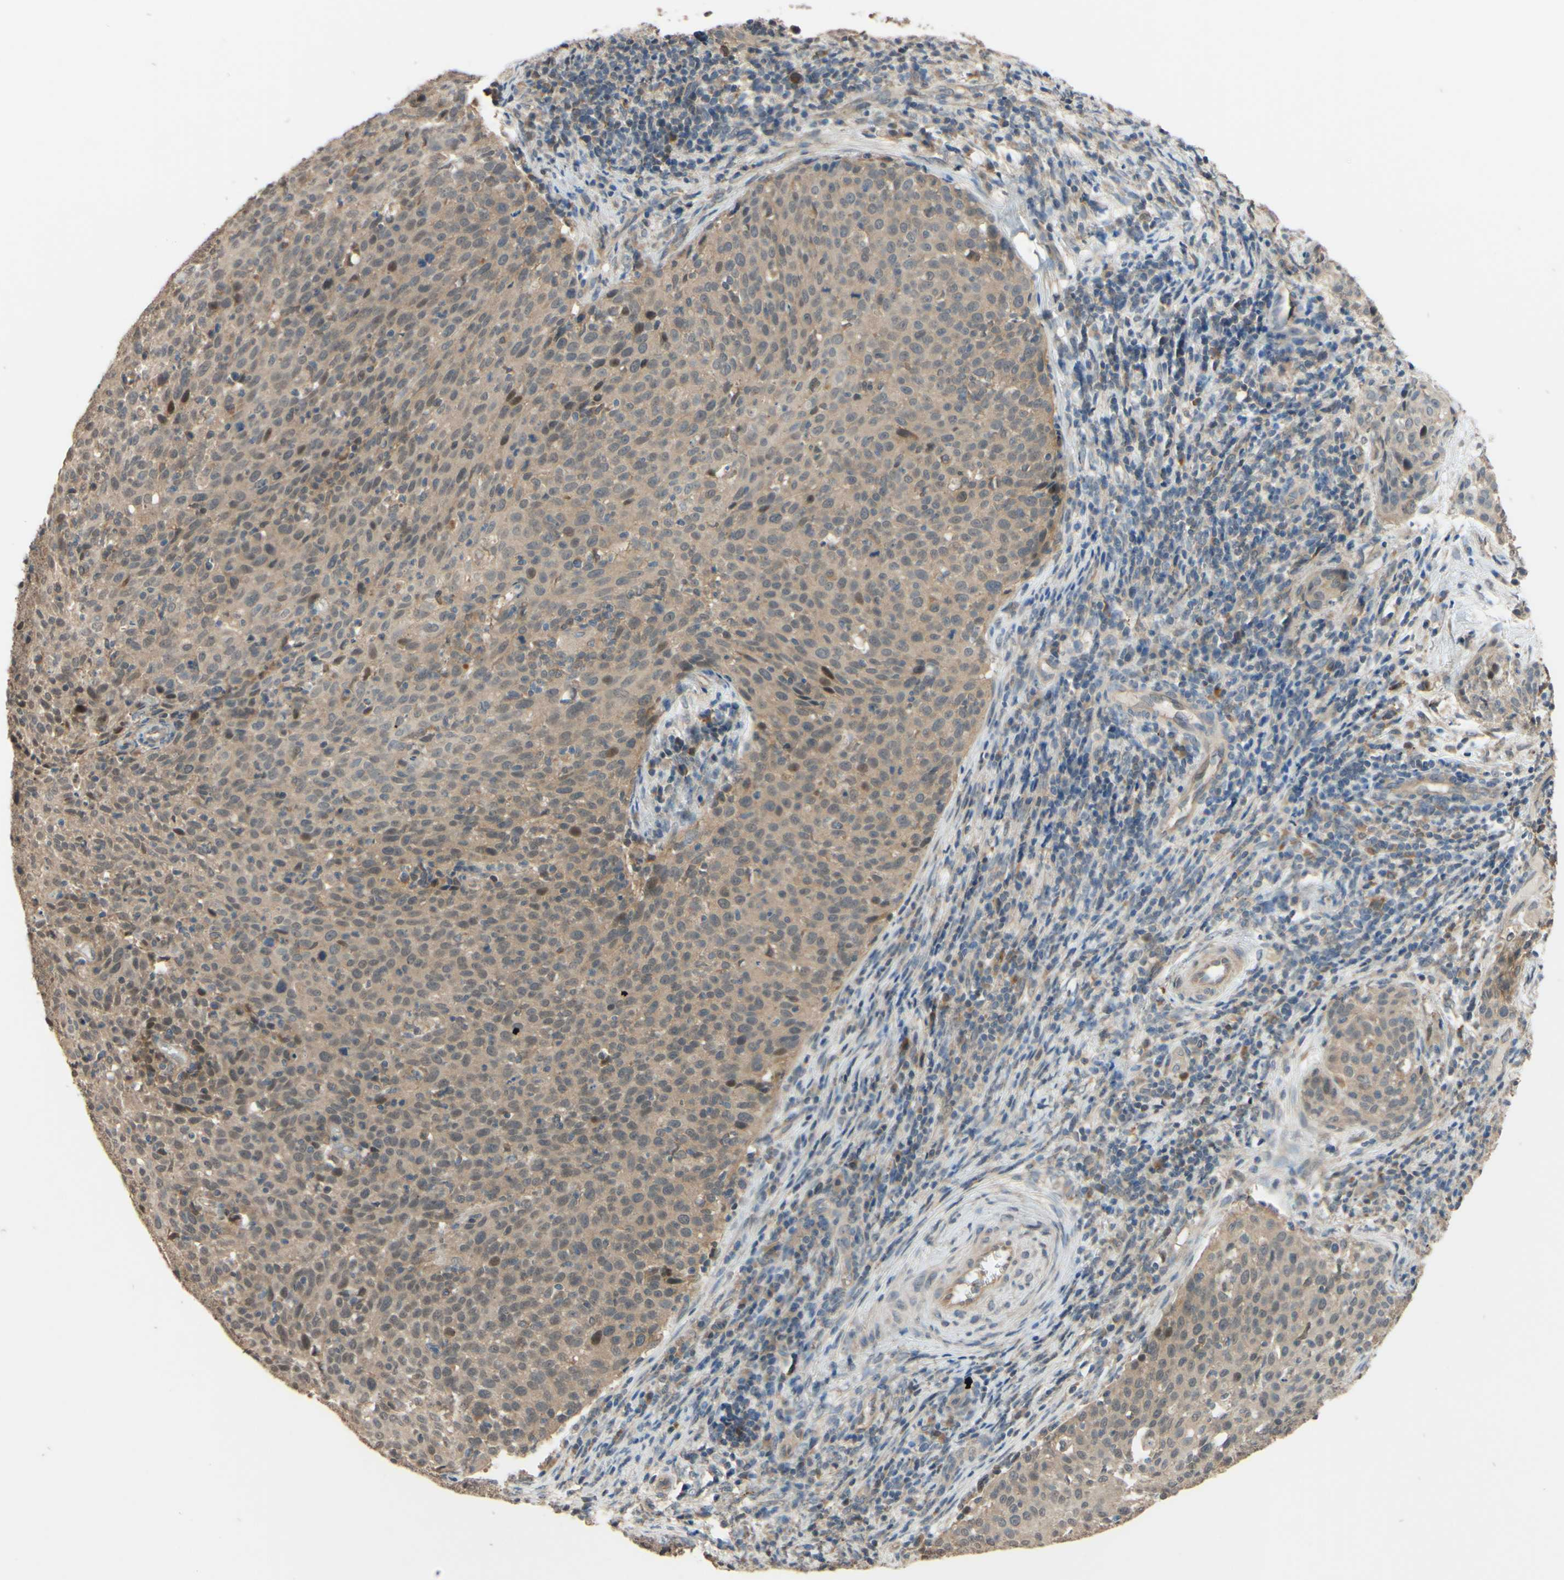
{"staining": {"intensity": "weak", "quantity": ">75%", "location": "cytoplasmic/membranous,nuclear"}, "tissue": "cervical cancer", "cell_type": "Tumor cells", "image_type": "cancer", "snomed": [{"axis": "morphology", "description": "Squamous cell carcinoma, NOS"}, {"axis": "topography", "description": "Cervix"}], "caption": "Tumor cells display low levels of weak cytoplasmic/membranous and nuclear expression in approximately >75% of cells in cervical cancer. (DAB (3,3'-diaminobenzidine) = brown stain, brightfield microscopy at high magnification).", "gene": "SMIM19", "patient": {"sex": "female", "age": 38}}